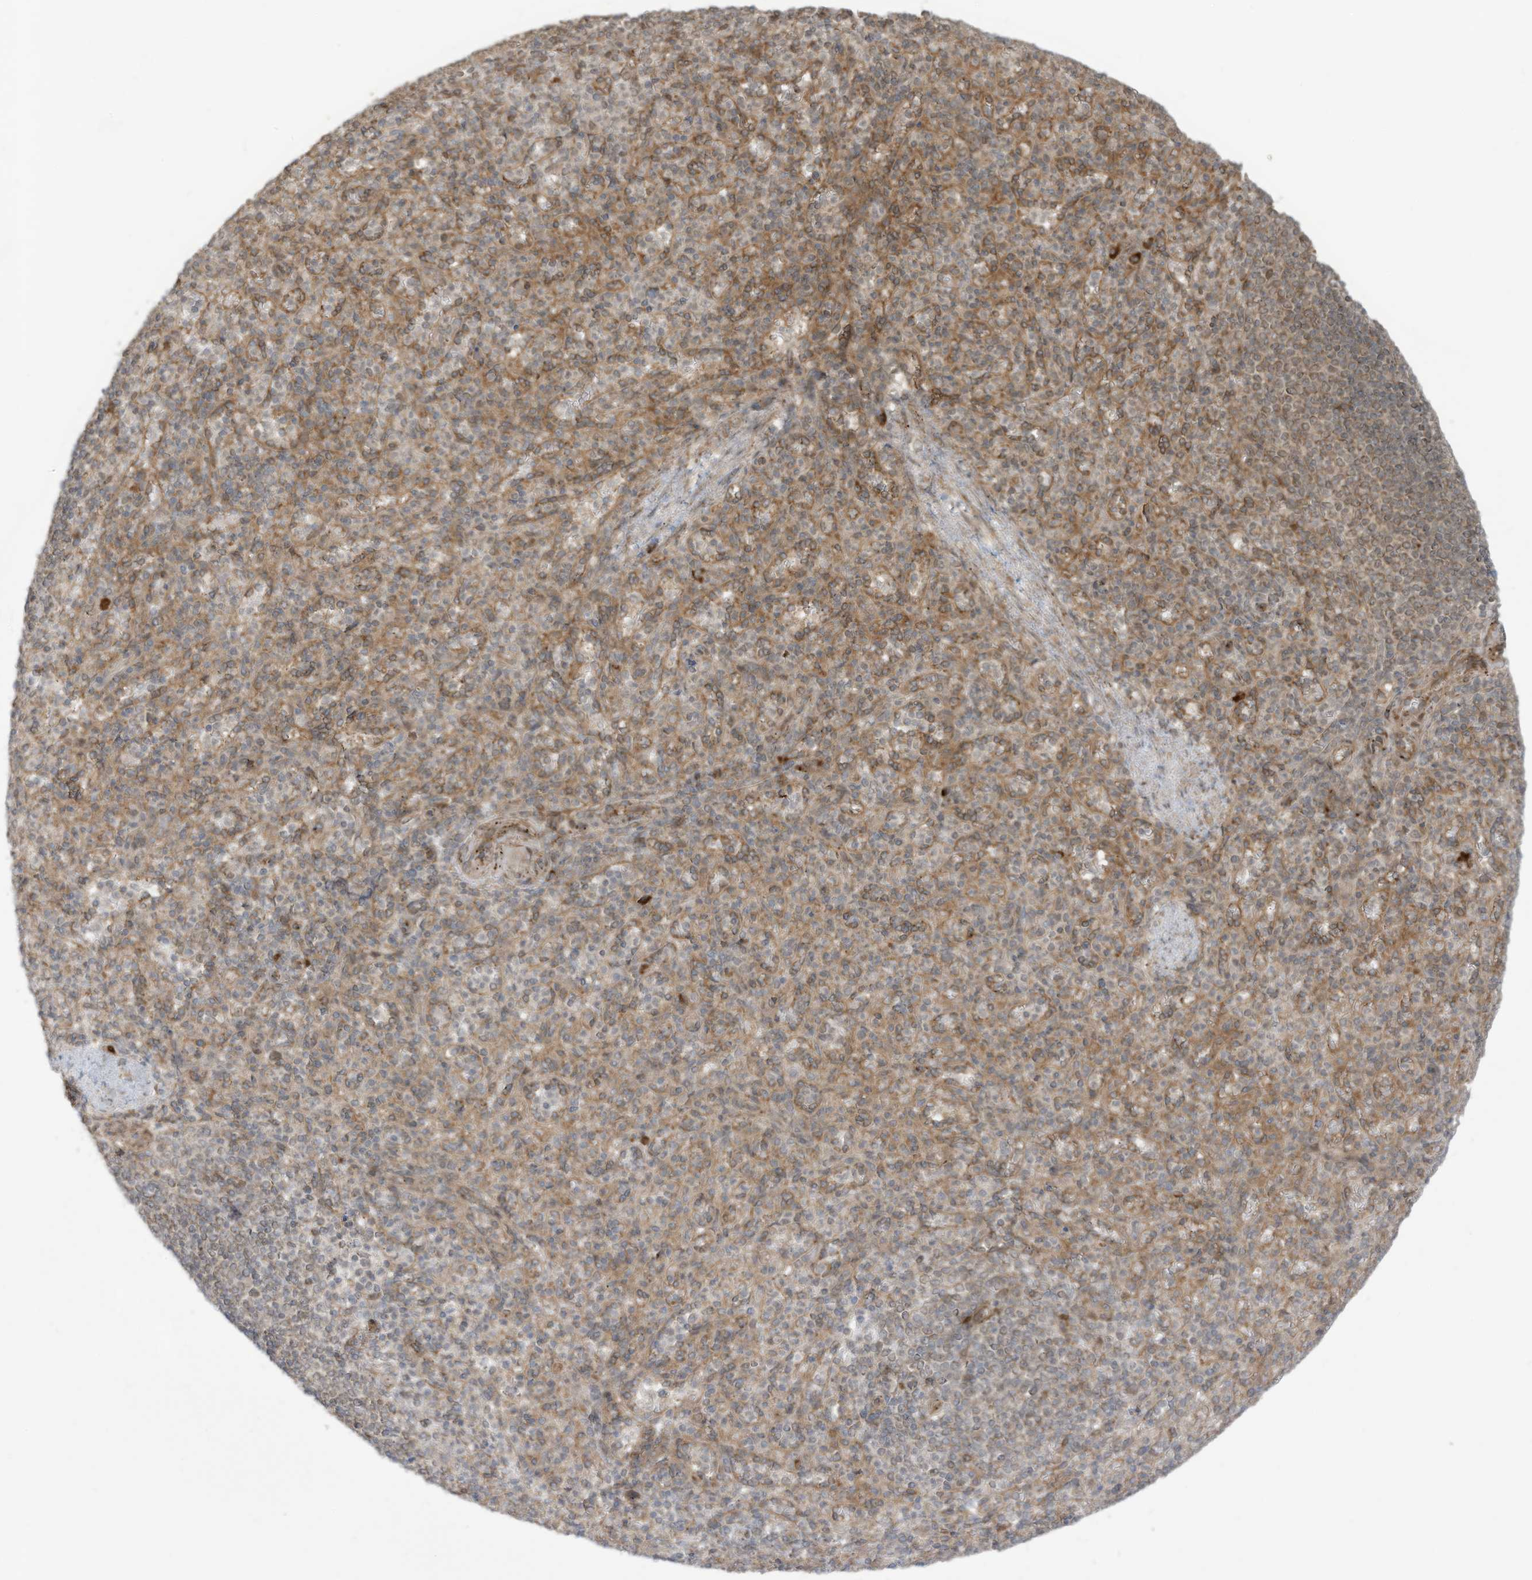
{"staining": {"intensity": "weak", "quantity": "<25%", "location": "cytoplasmic/membranous"}, "tissue": "spleen", "cell_type": "Cells in red pulp", "image_type": "normal", "snomed": [{"axis": "morphology", "description": "Normal tissue, NOS"}, {"axis": "topography", "description": "Spleen"}], "caption": "This is an immunohistochemistry micrograph of normal human spleen. There is no staining in cells in red pulp.", "gene": "TRIM67", "patient": {"sex": "female", "age": 74}}